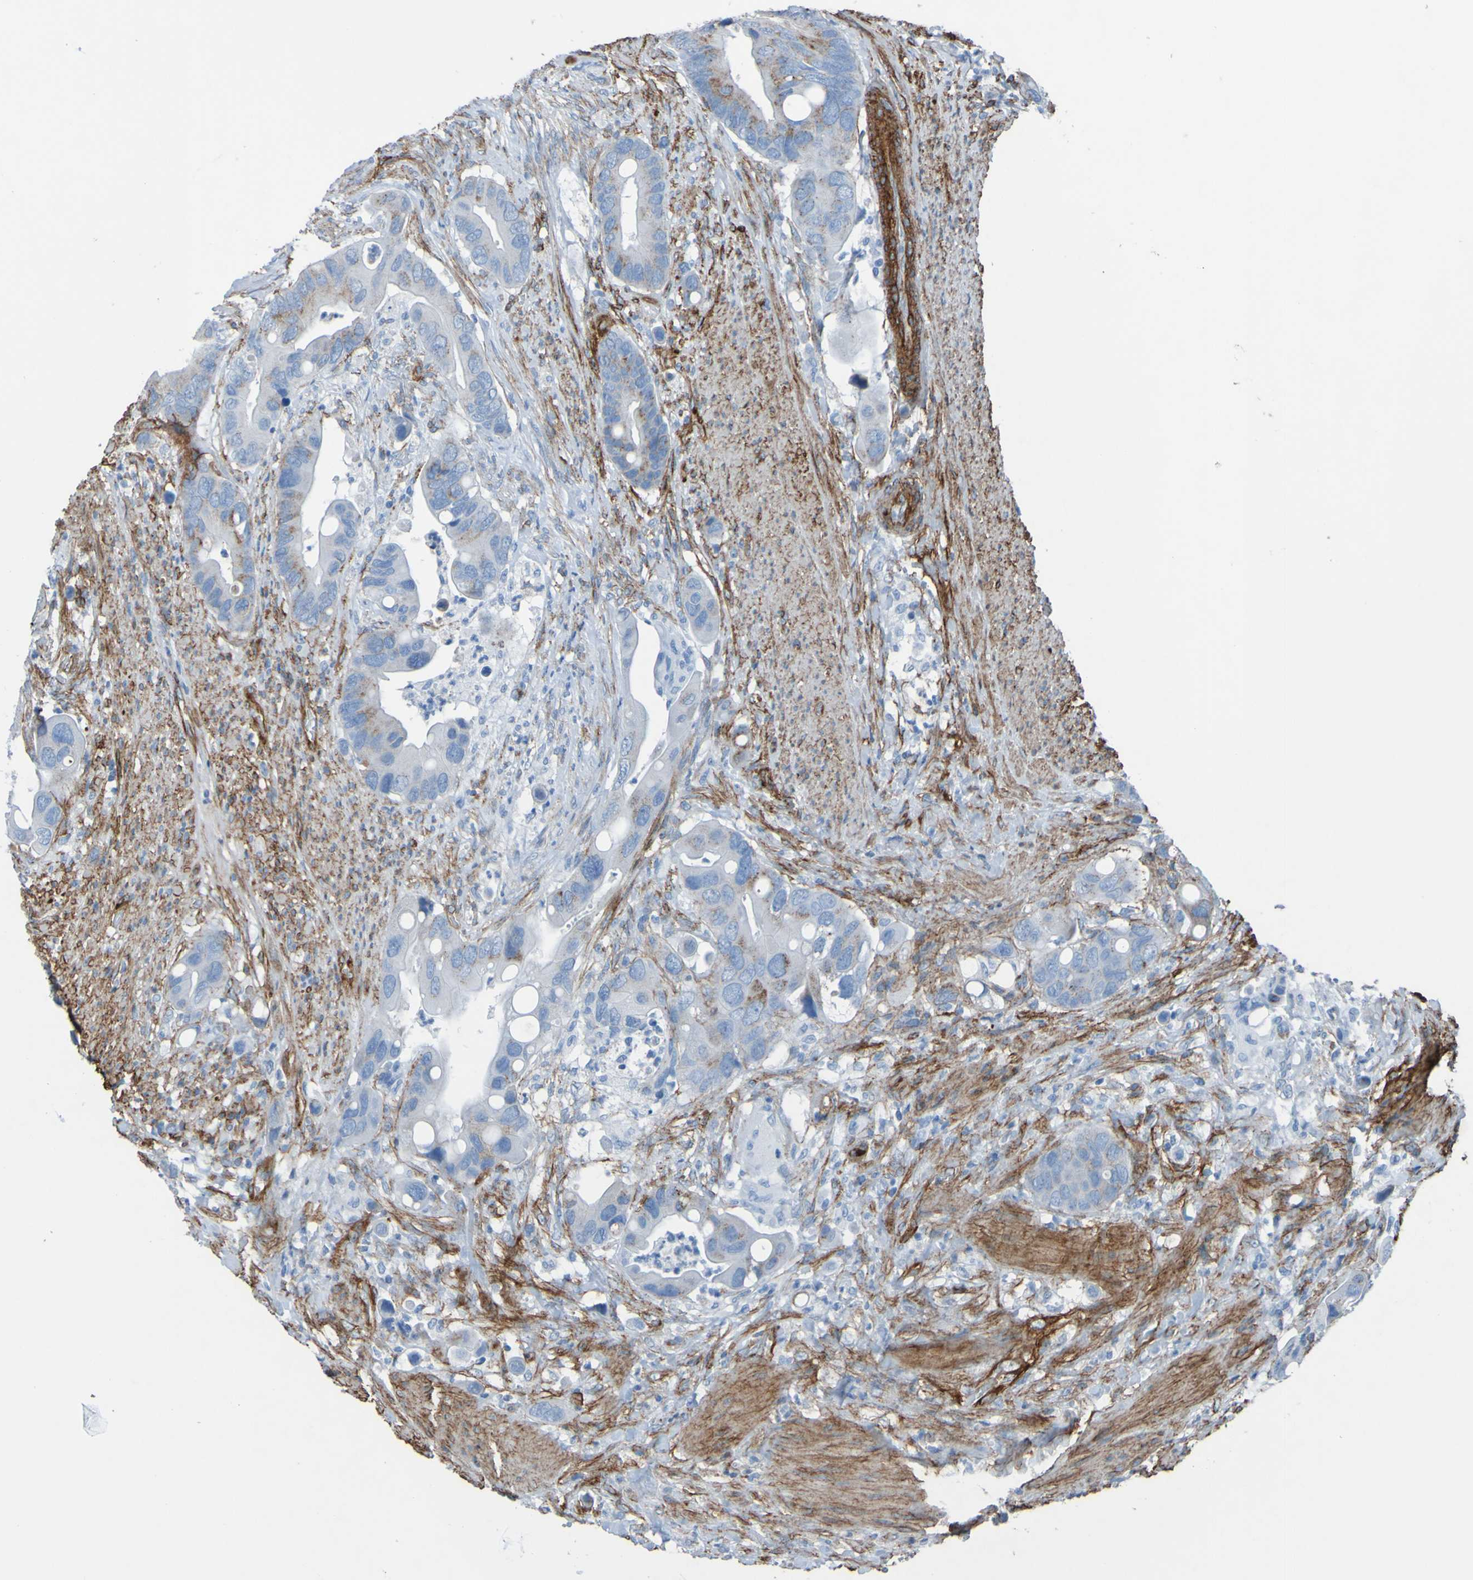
{"staining": {"intensity": "negative", "quantity": "none", "location": "none"}, "tissue": "colorectal cancer", "cell_type": "Tumor cells", "image_type": "cancer", "snomed": [{"axis": "morphology", "description": "Adenocarcinoma, NOS"}, {"axis": "topography", "description": "Rectum"}], "caption": "Immunohistochemical staining of human colorectal cancer reveals no significant positivity in tumor cells.", "gene": "COL4A2", "patient": {"sex": "female", "age": 57}}